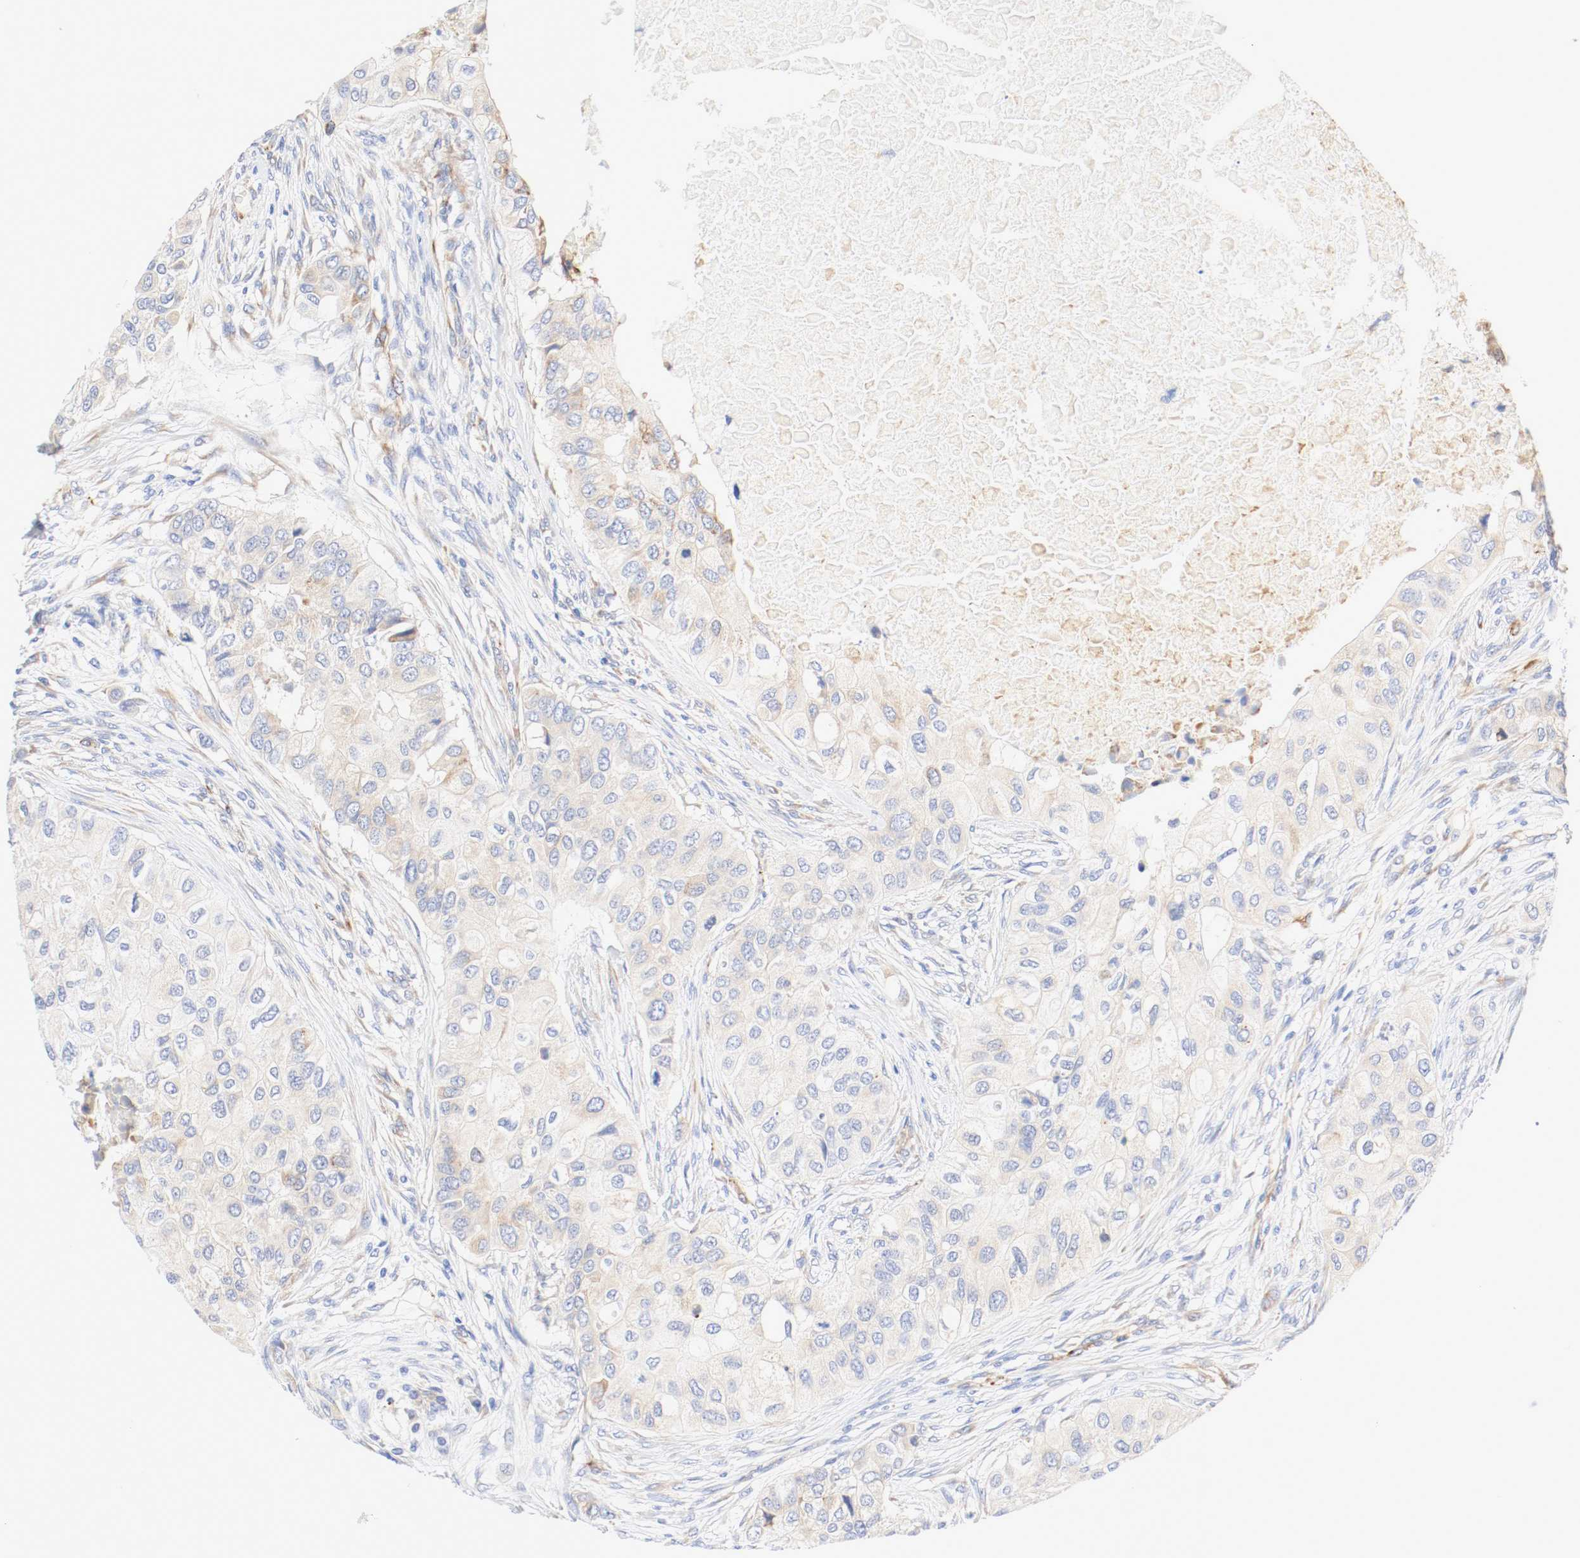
{"staining": {"intensity": "weak", "quantity": "25%-75%", "location": "cytoplasmic/membranous"}, "tissue": "breast cancer", "cell_type": "Tumor cells", "image_type": "cancer", "snomed": [{"axis": "morphology", "description": "Normal tissue, NOS"}, {"axis": "morphology", "description": "Duct carcinoma"}, {"axis": "topography", "description": "Breast"}], "caption": "The immunohistochemical stain shows weak cytoplasmic/membranous positivity in tumor cells of infiltrating ductal carcinoma (breast) tissue.", "gene": "GIT1", "patient": {"sex": "female", "age": 49}}